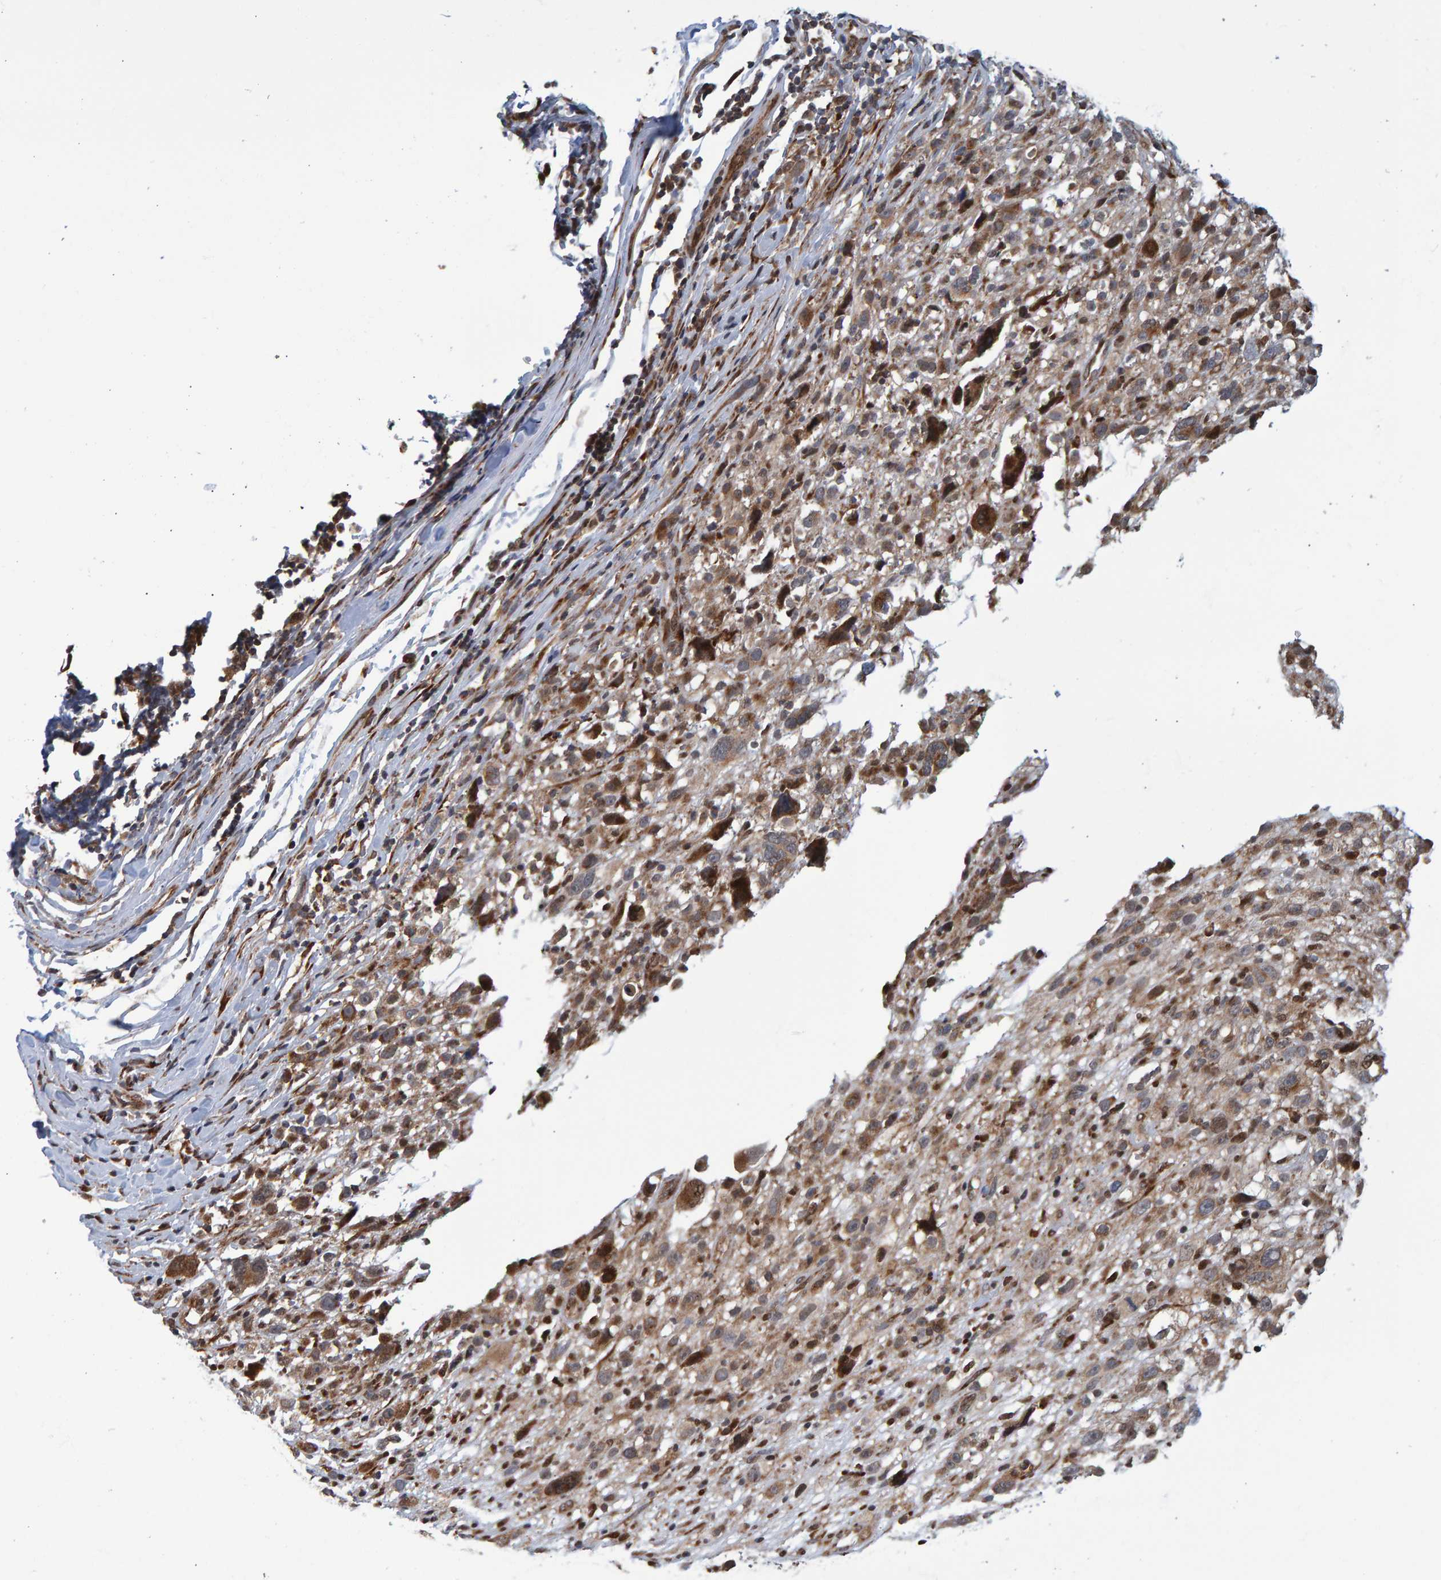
{"staining": {"intensity": "weak", "quantity": ">75%", "location": "cytoplasmic/membranous"}, "tissue": "melanoma", "cell_type": "Tumor cells", "image_type": "cancer", "snomed": [{"axis": "morphology", "description": "Malignant melanoma, NOS"}, {"axis": "topography", "description": "Skin"}], "caption": "An image of human melanoma stained for a protein exhibits weak cytoplasmic/membranous brown staining in tumor cells.", "gene": "LRBA", "patient": {"sex": "female", "age": 55}}